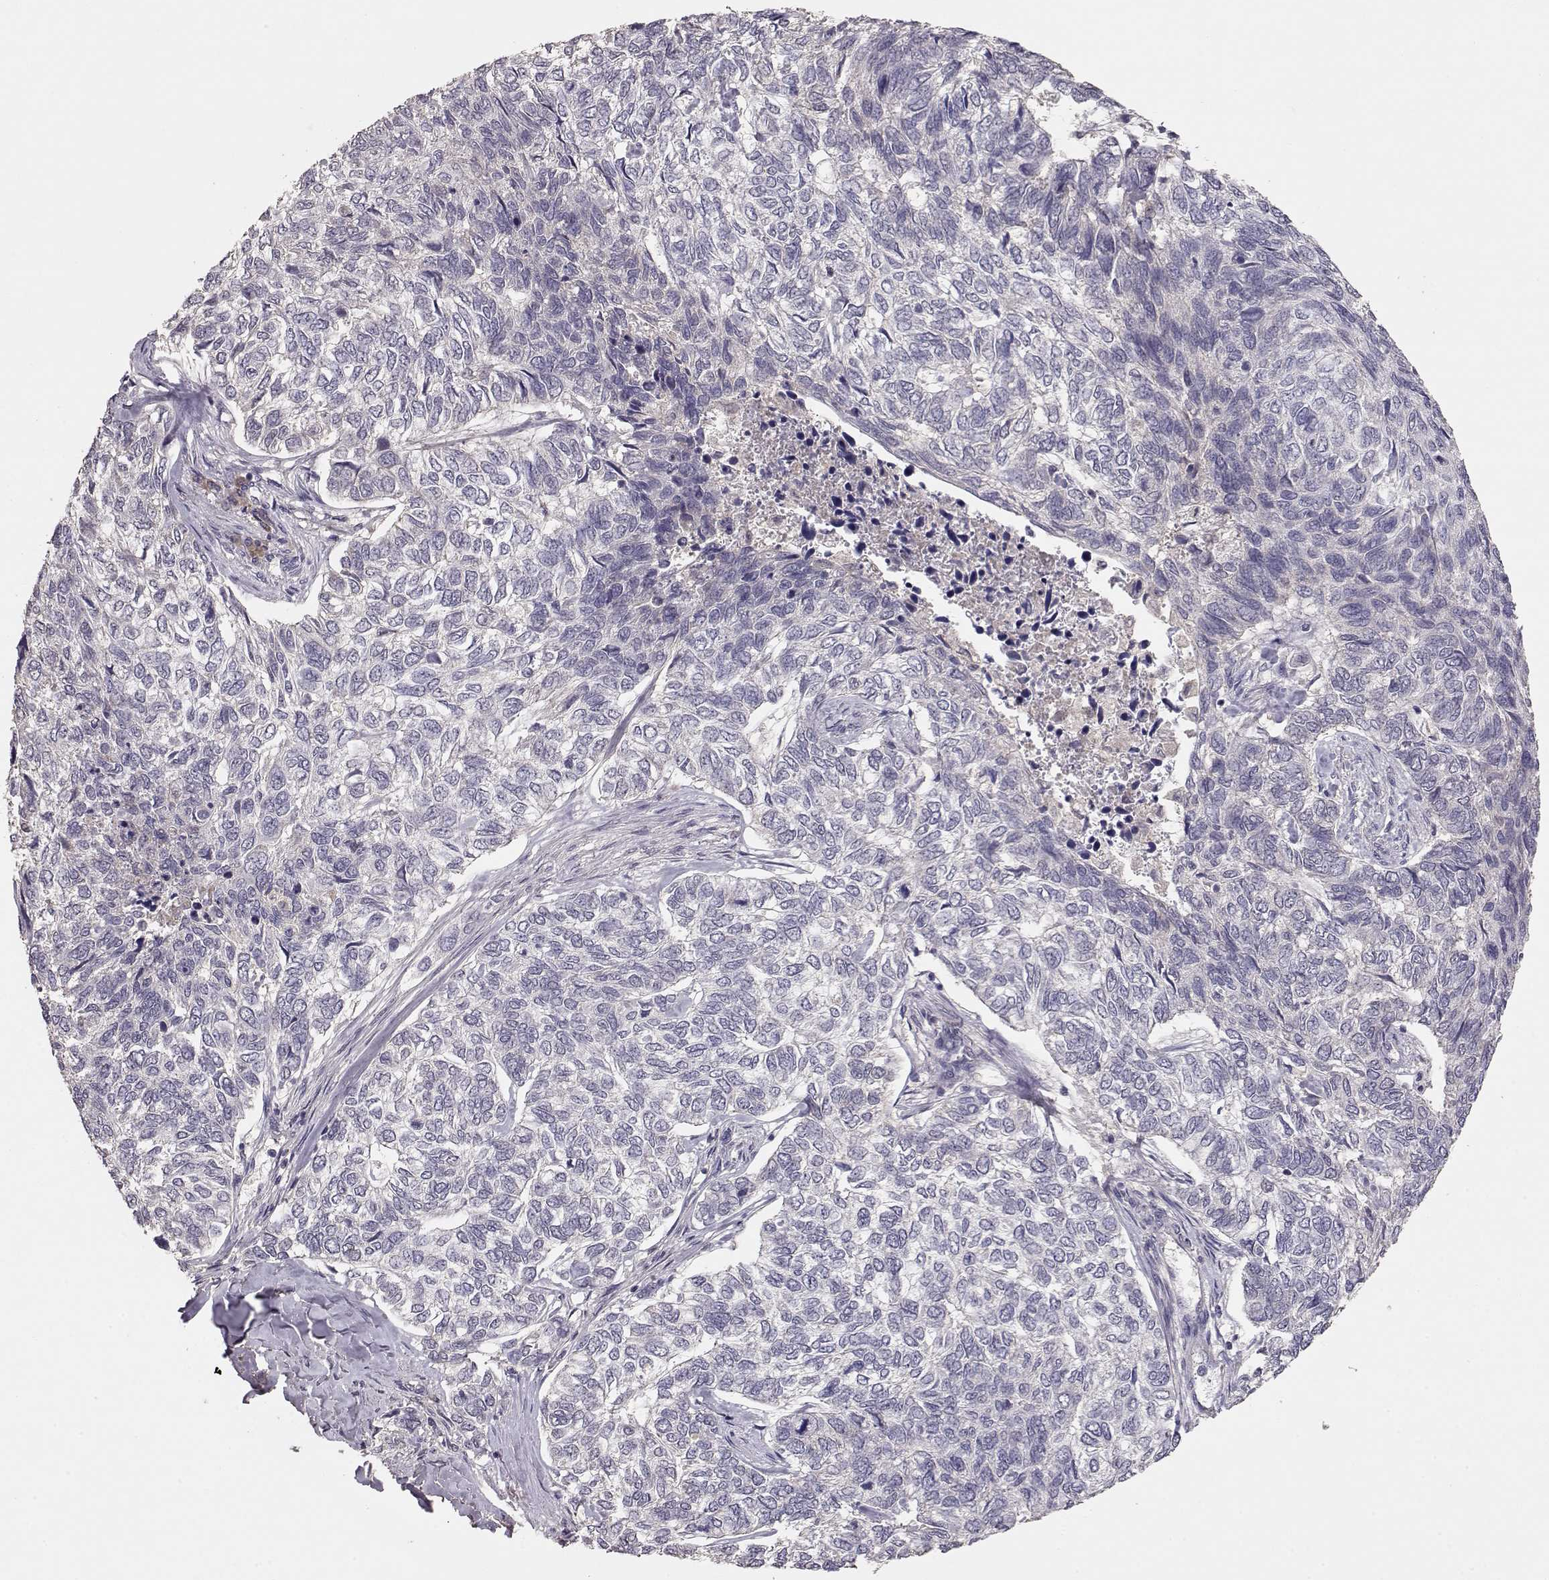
{"staining": {"intensity": "negative", "quantity": "none", "location": "none"}, "tissue": "skin cancer", "cell_type": "Tumor cells", "image_type": "cancer", "snomed": [{"axis": "morphology", "description": "Basal cell carcinoma"}, {"axis": "topography", "description": "Skin"}], "caption": "Skin cancer was stained to show a protein in brown. There is no significant positivity in tumor cells. The staining was performed using DAB to visualize the protein expression in brown, while the nuclei were stained in blue with hematoxylin (Magnification: 20x).", "gene": "PMCH", "patient": {"sex": "female", "age": 65}}